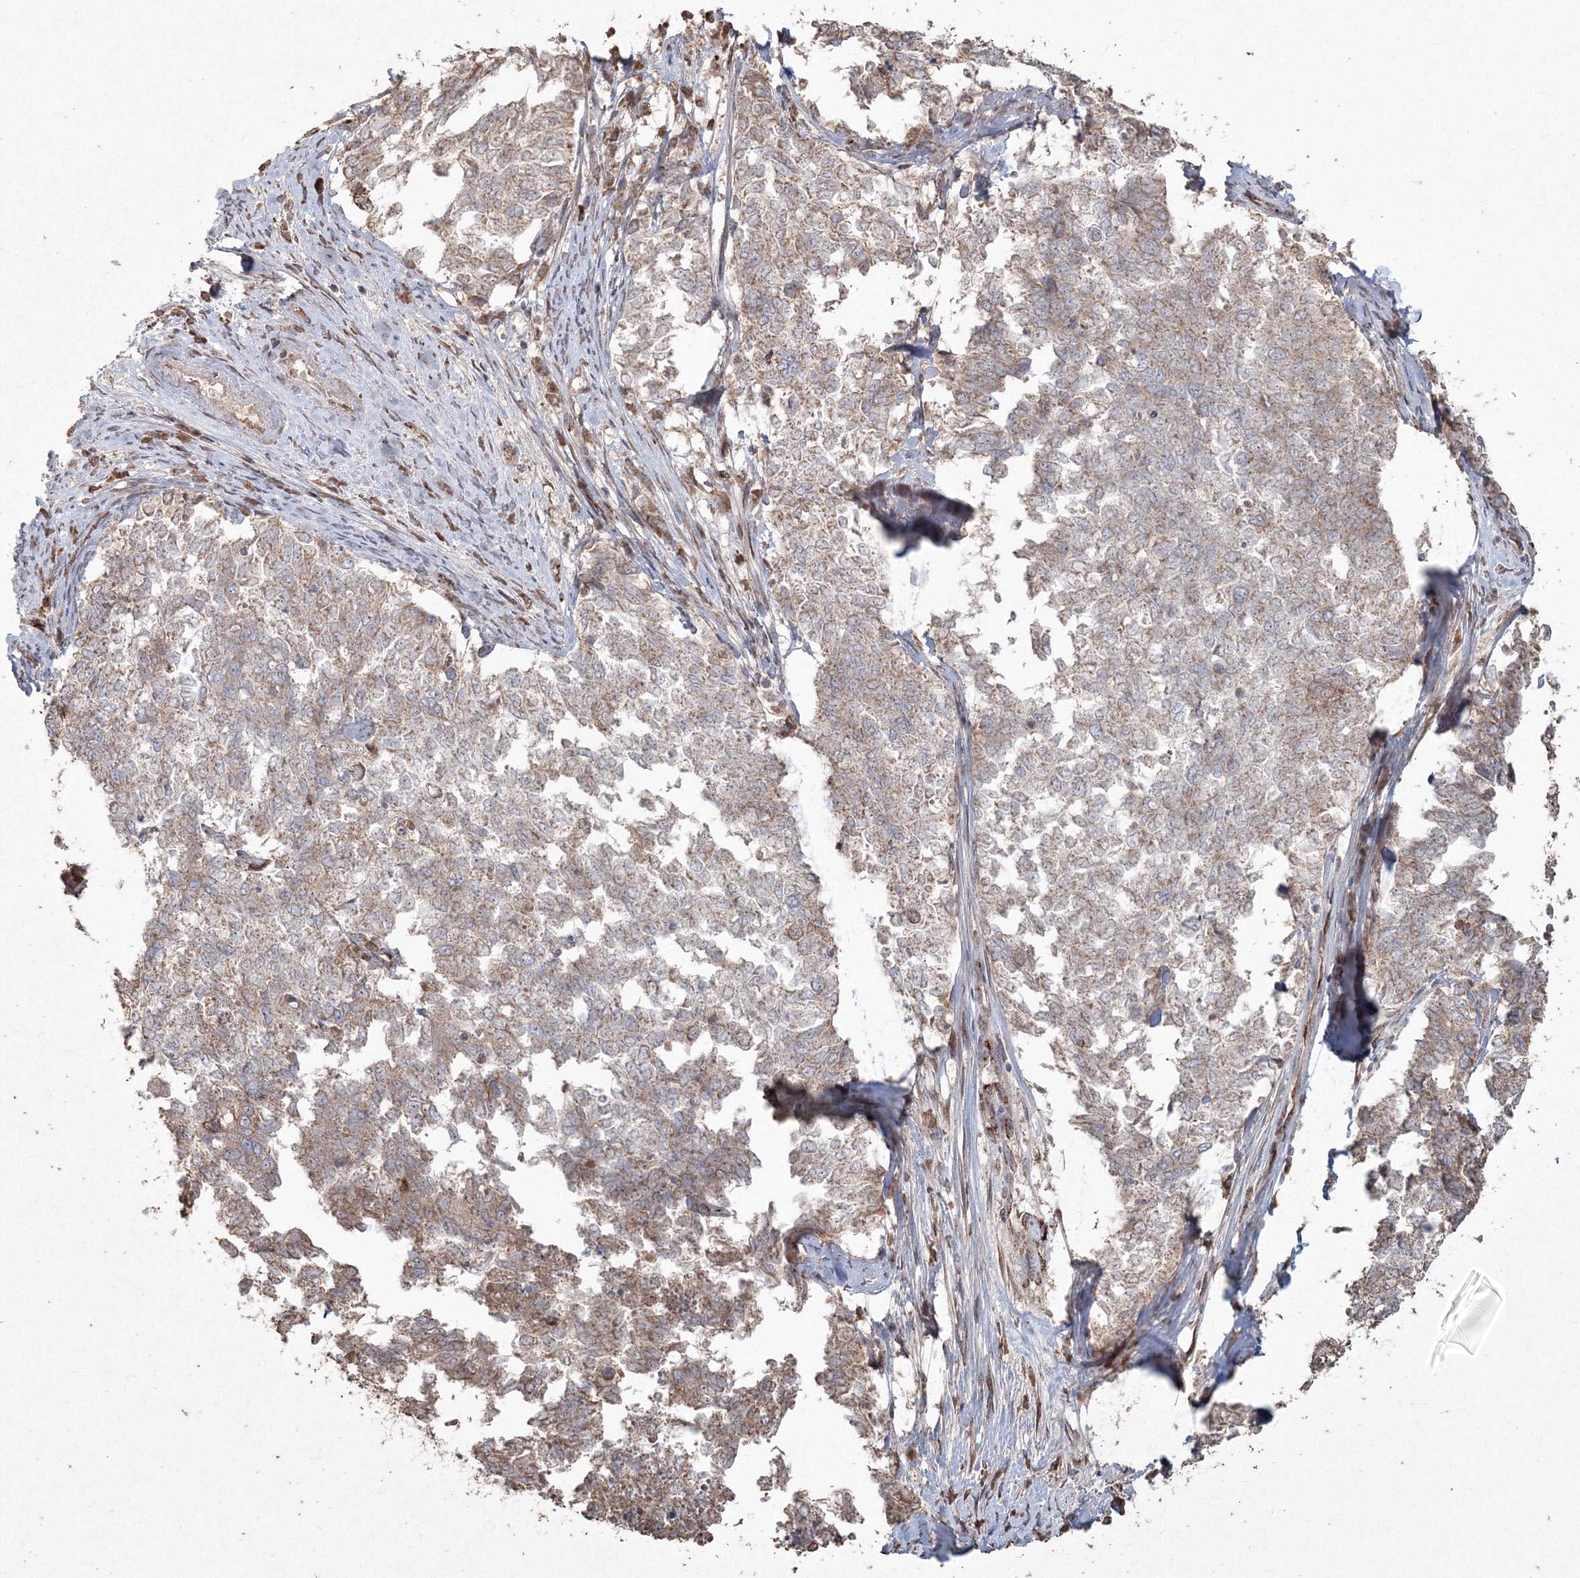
{"staining": {"intensity": "weak", "quantity": ">75%", "location": "cytoplasmic/membranous"}, "tissue": "cervical cancer", "cell_type": "Tumor cells", "image_type": "cancer", "snomed": [{"axis": "morphology", "description": "Squamous cell carcinoma, NOS"}, {"axis": "topography", "description": "Cervix"}], "caption": "The histopathology image reveals a brown stain indicating the presence of a protein in the cytoplasmic/membranous of tumor cells in cervical cancer (squamous cell carcinoma).", "gene": "ANAPC16", "patient": {"sex": "female", "age": 63}}